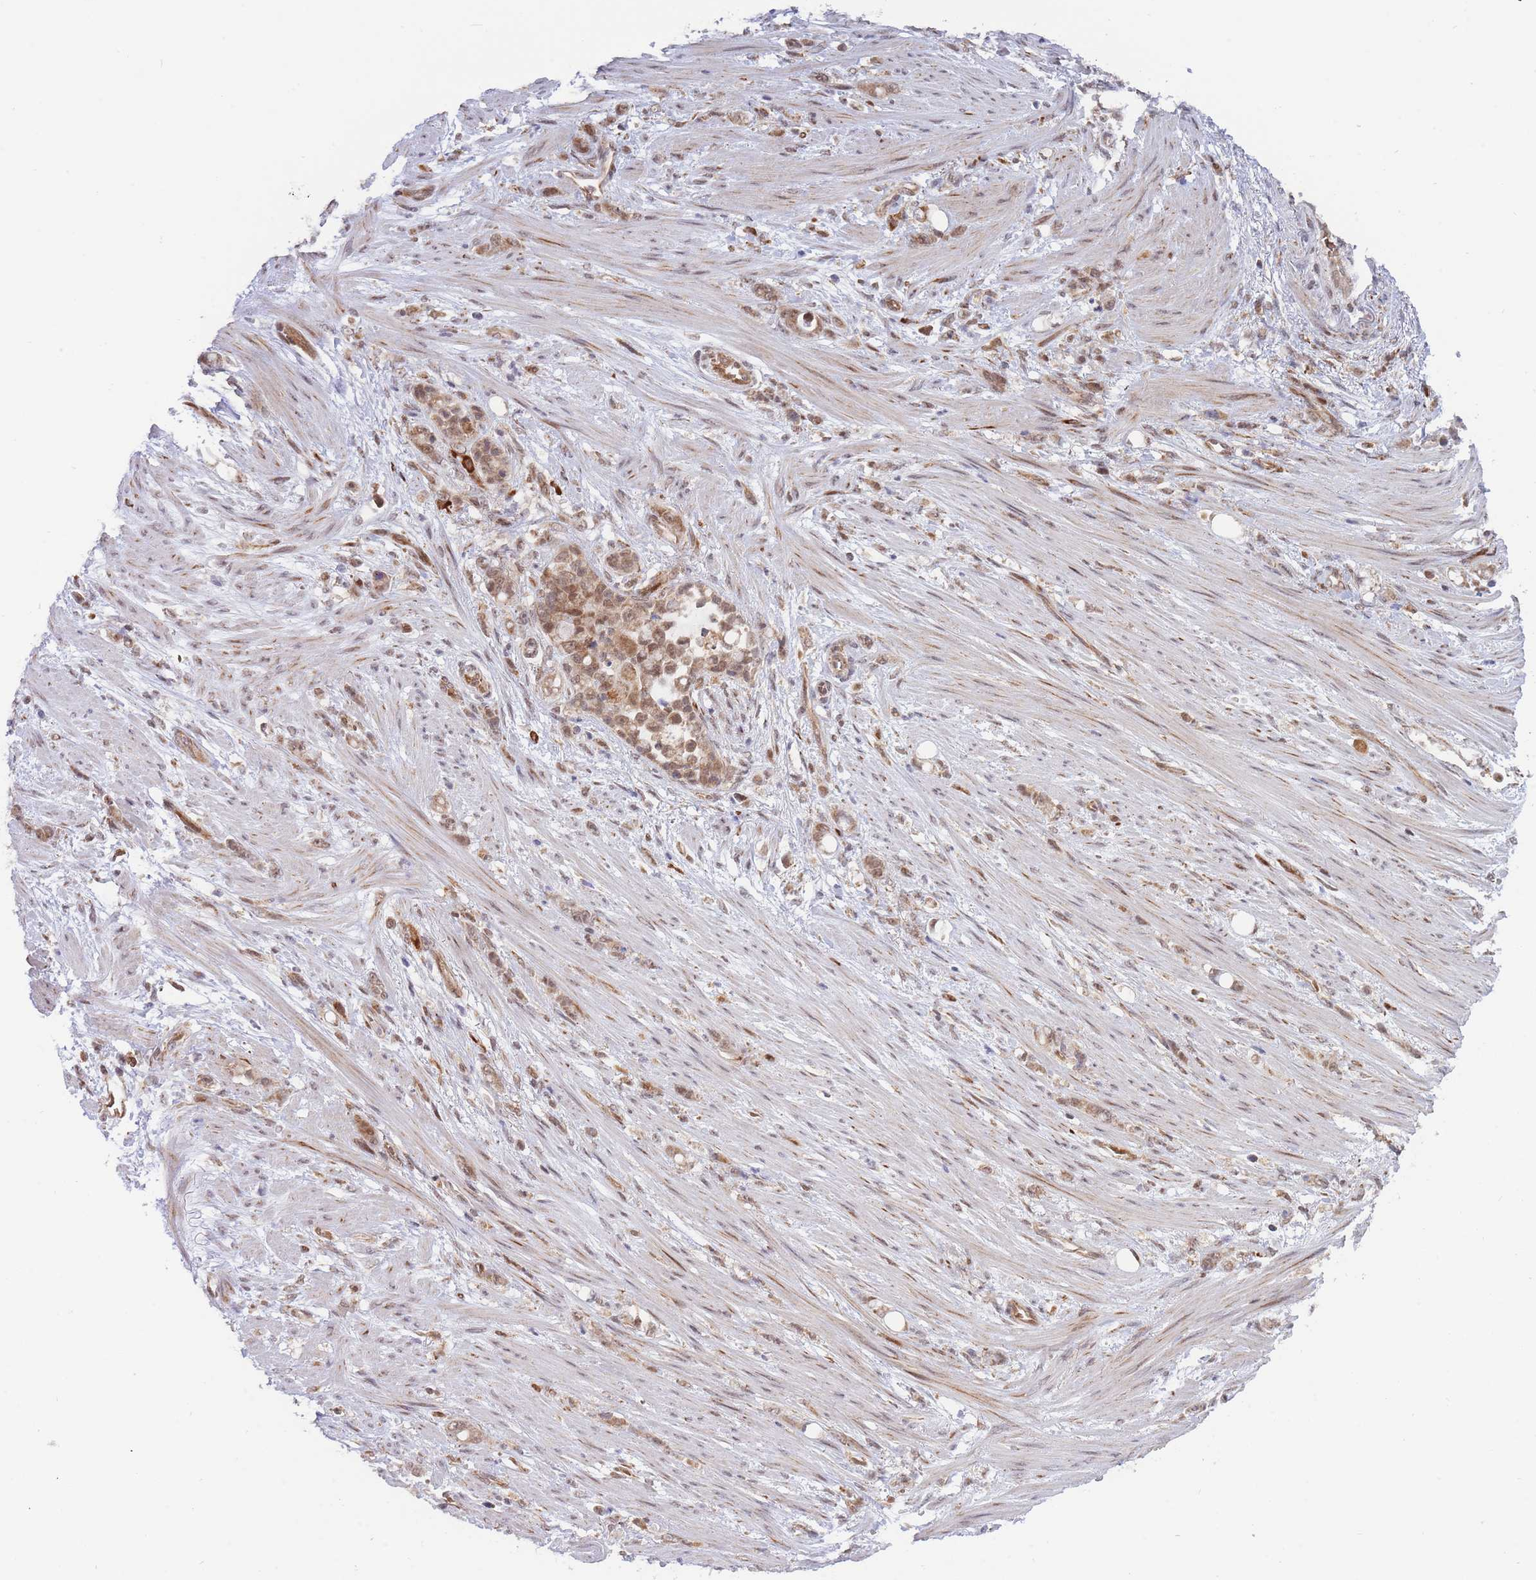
{"staining": {"intensity": "moderate", "quantity": ">75%", "location": "nuclear"}, "tissue": "stomach cancer", "cell_type": "Tumor cells", "image_type": "cancer", "snomed": [{"axis": "morphology", "description": "Normal tissue, NOS"}, {"axis": "morphology", "description": "Adenocarcinoma, NOS"}, {"axis": "topography", "description": "Stomach"}], "caption": "A micrograph showing moderate nuclear positivity in about >75% of tumor cells in stomach cancer (adenocarcinoma), as visualized by brown immunohistochemical staining.", "gene": "BOD1L1", "patient": {"sex": "female", "age": 79}}